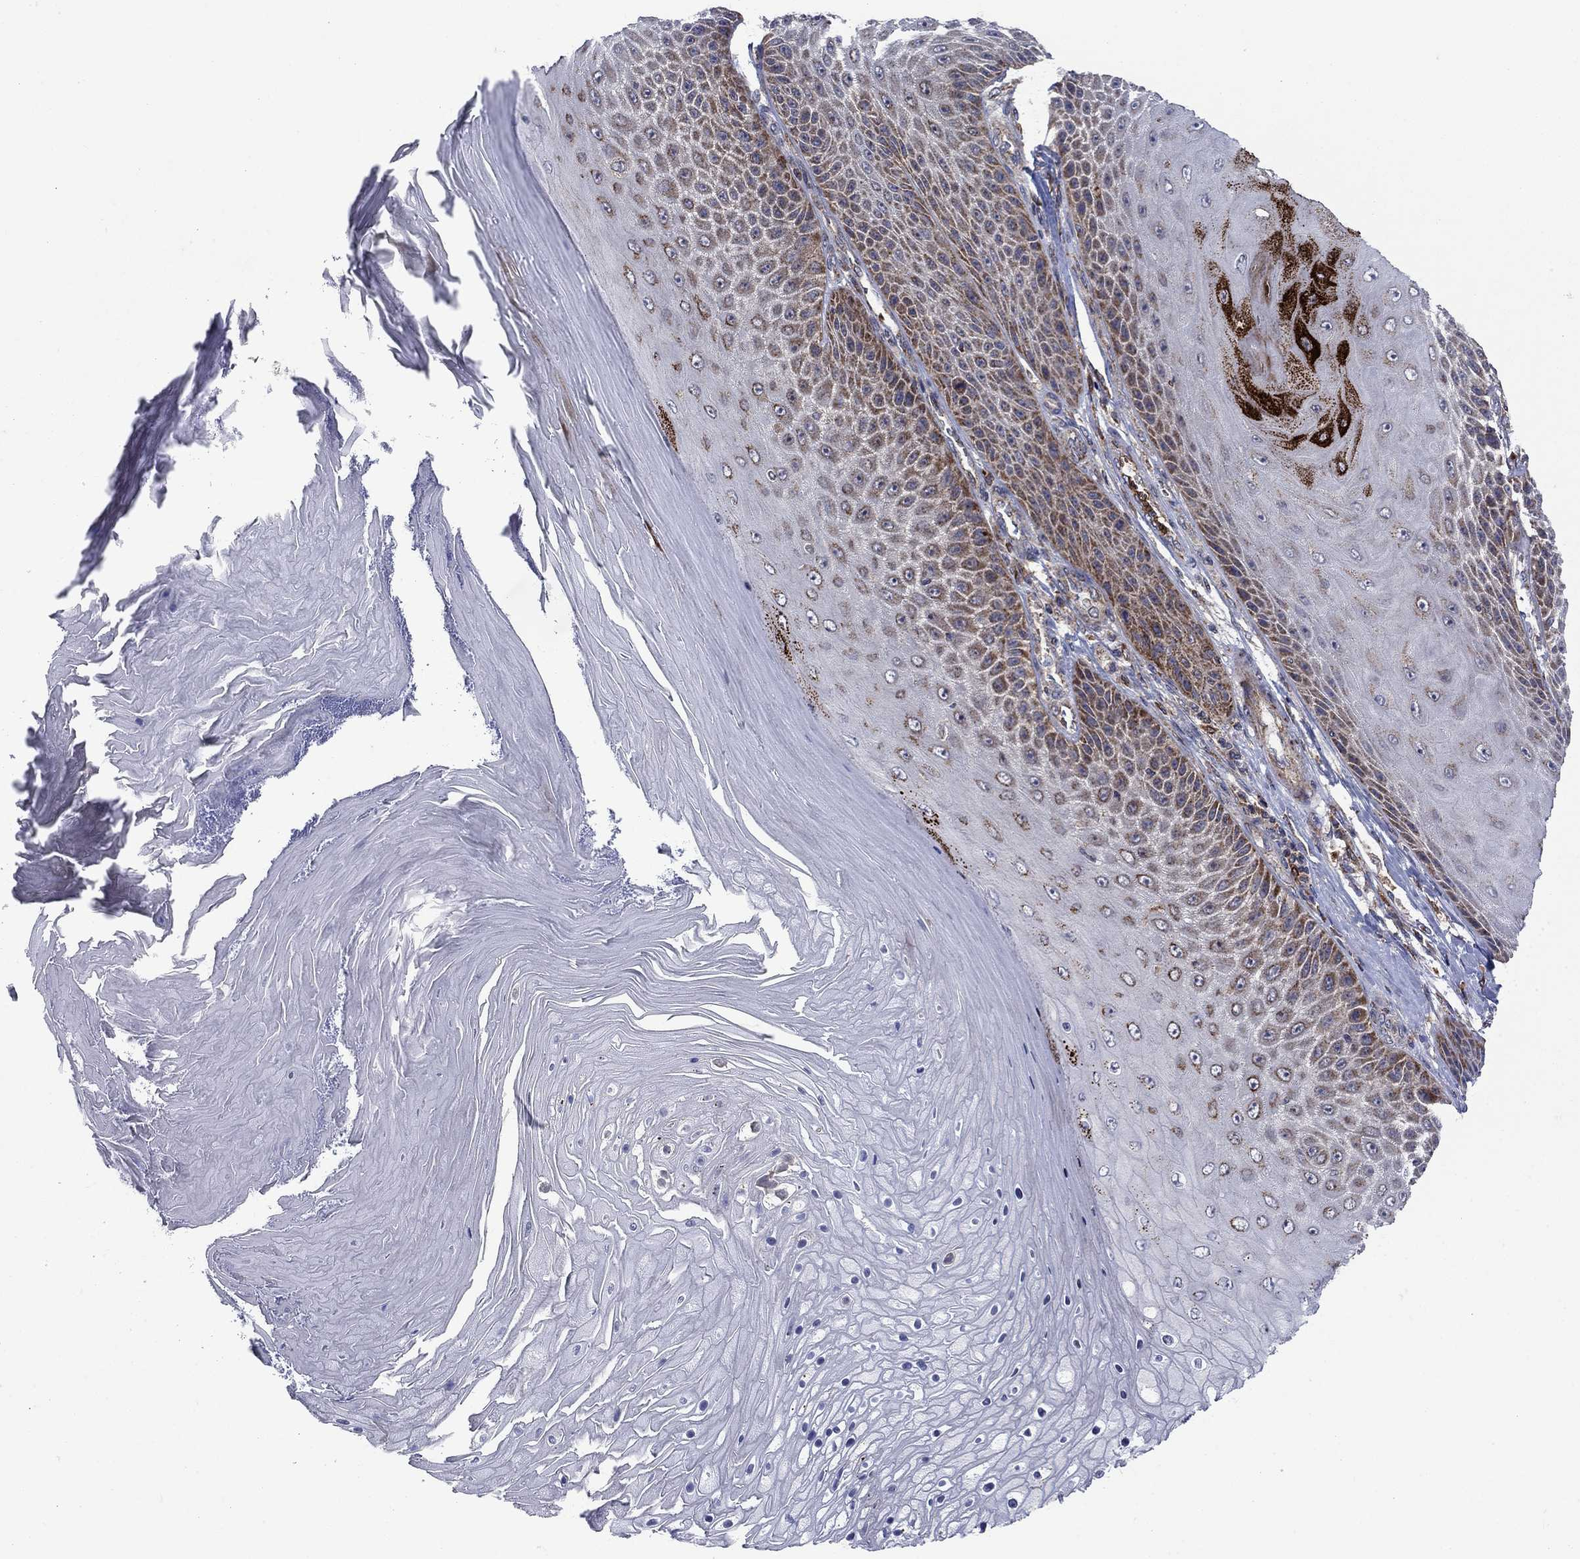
{"staining": {"intensity": "moderate", "quantity": "25%-75%", "location": "cytoplasmic/membranous"}, "tissue": "skin cancer", "cell_type": "Tumor cells", "image_type": "cancer", "snomed": [{"axis": "morphology", "description": "Squamous cell carcinoma, NOS"}, {"axis": "topography", "description": "Skin"}], "caption": "An immunohistochemistry (IHC) histopathology image of tumor tissue is shown. Protein staining in brown highlights moderate cytoplasmic/membranous positivity in skin cancer (squamous cell carcinoma) within tumor cells.", "gene": "RNF19B", "patient": {"sex": "male", "age": 62}}